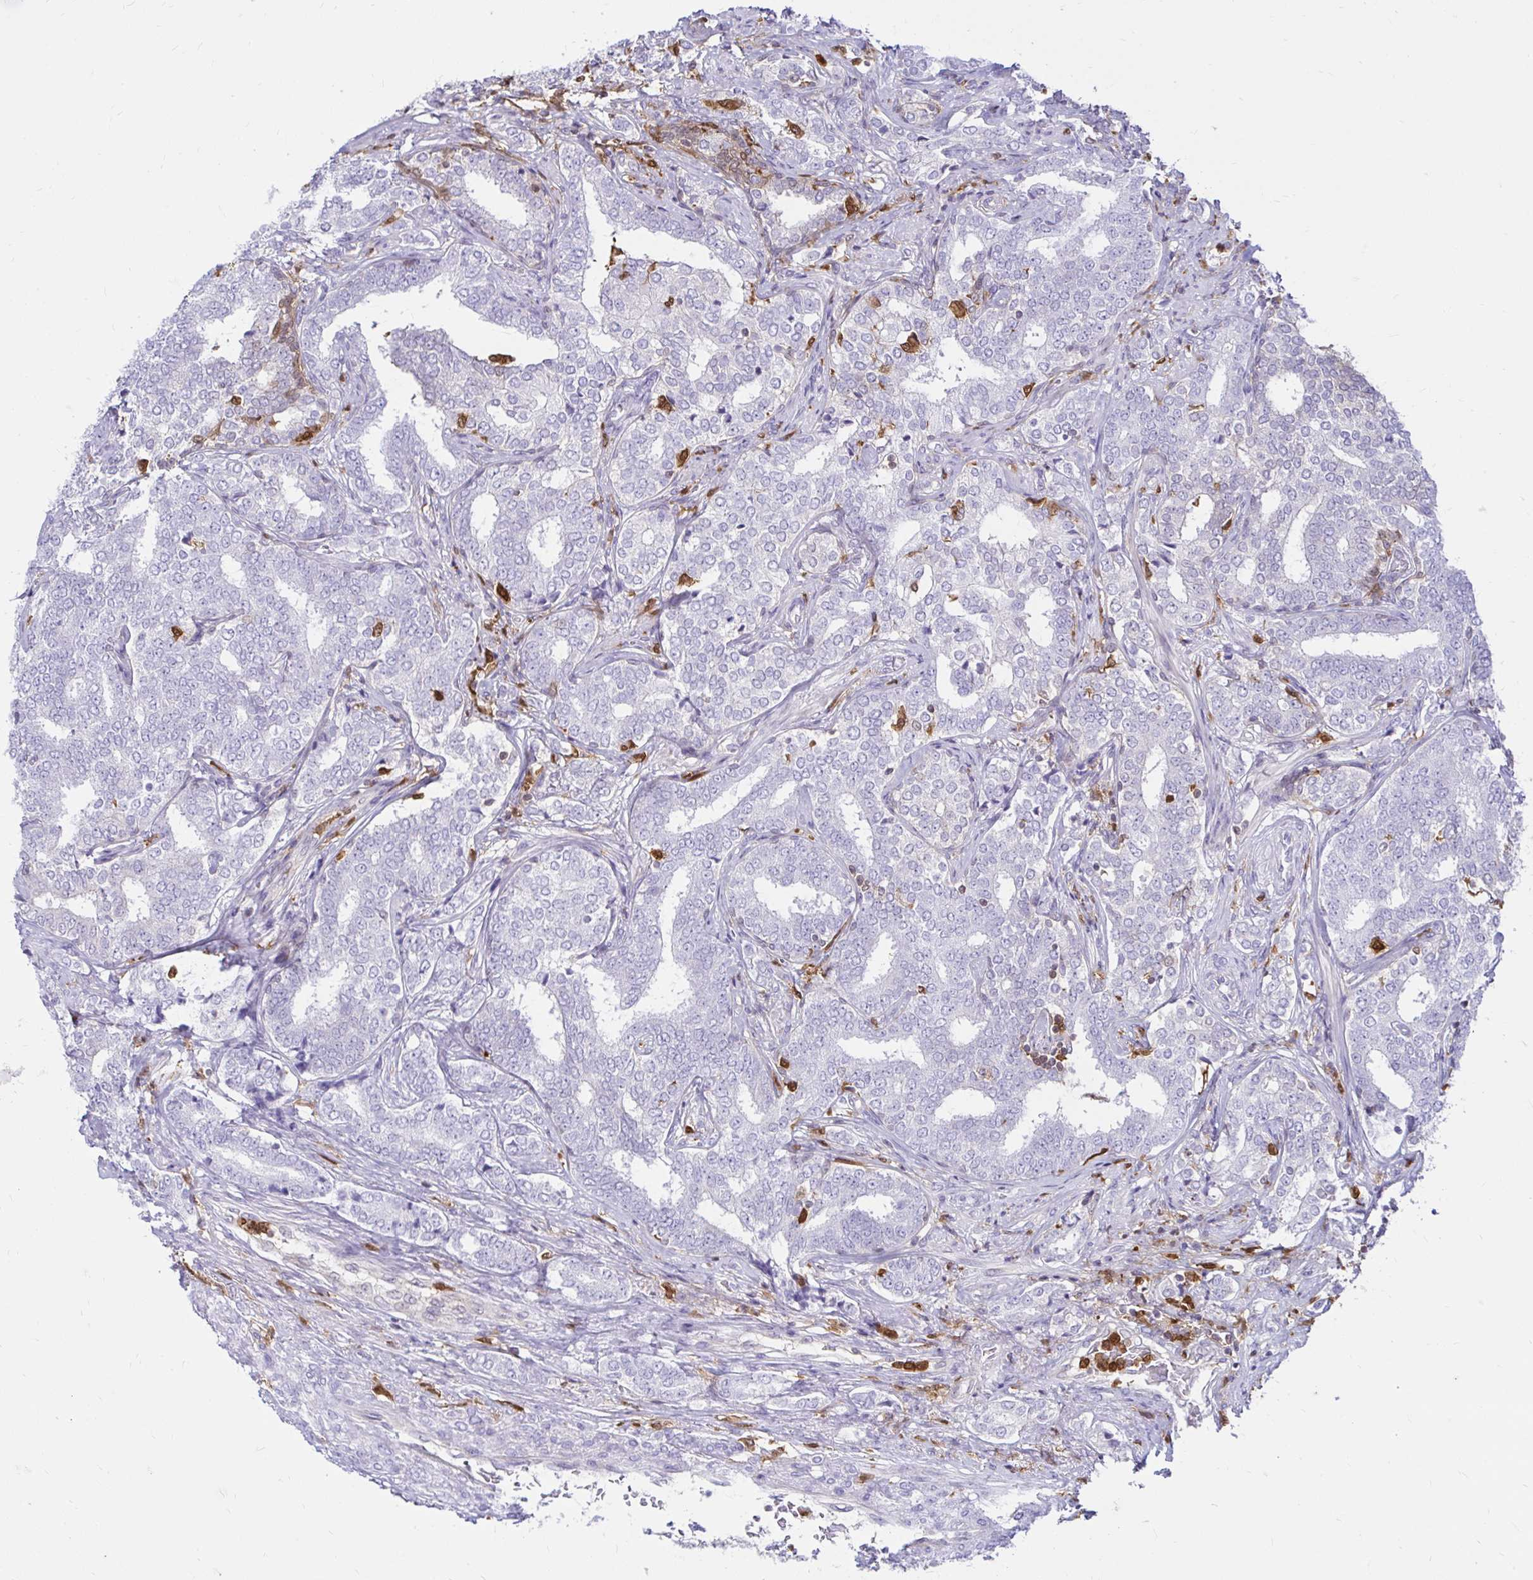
{"staining": {"intensity": "negative", "quantity": "none", "location": "none"}, "tissue": "prostate cancer", "cell_type": "Tumor cells", "image_type": "cancer", "snomed": [{"axis": "morphology", "description": "Adenocarcinoma, High grade"}, {"axis": "topography", "description": "Prostate"}], "caption": "There is no significant staining in tumor cells of adenocarcinoma (high-grade) (prostate).", "gene": "PYCARD", "patient": {"sex": "male", "age": 72}}